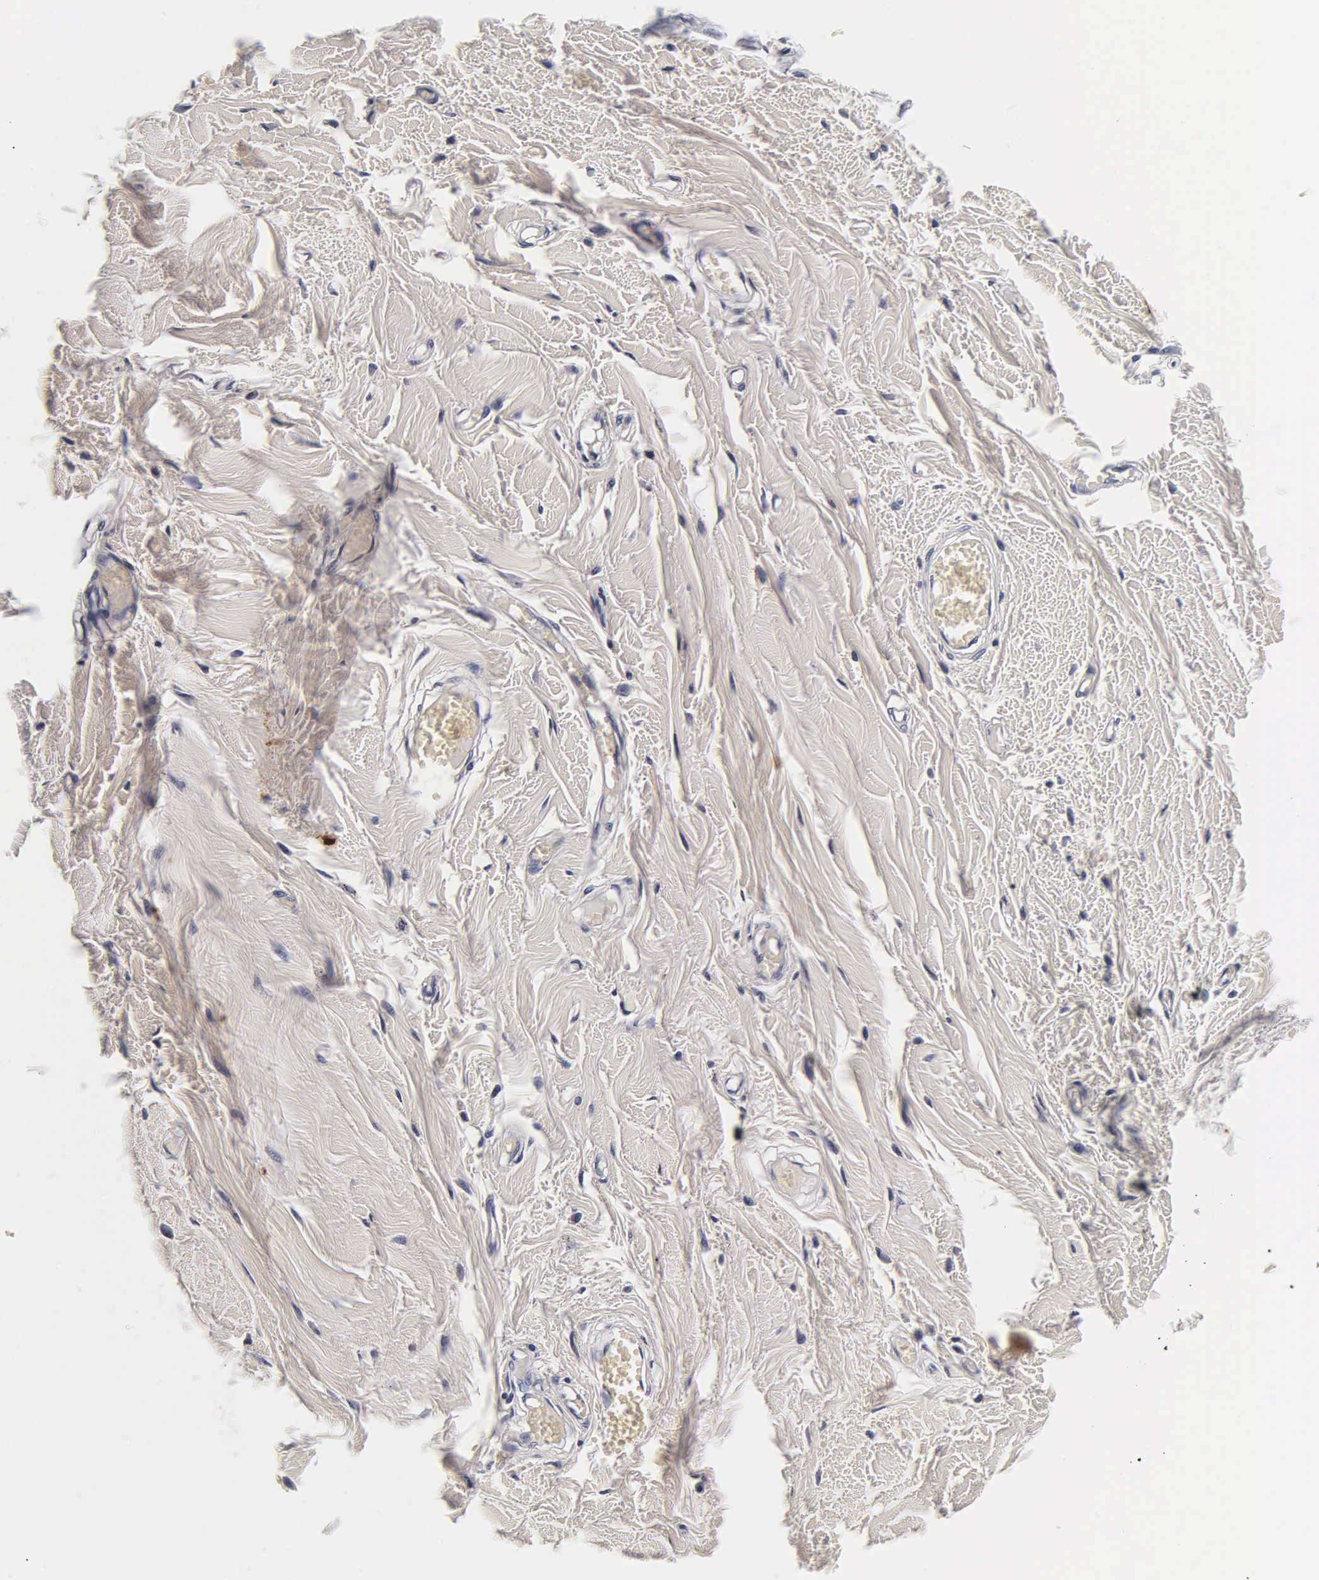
{"staining": {"intensity": "negative", "quantity": "none", "location": "none"}, "tissue": "adipose tissue", "cell_type": "Adipocytes", "image_type": "normal", "snomed": [{"axis": "morphology", "description": "Normal tissue, NOS"}, {"axis": "morphology", "description": "Sarcoma, NOS"}, {"axis": "topography", "description": "Skin"}, {"axis": "topography", "description": "Soft tissue"}], "caption": "DAB (3,3'-diaminobenzidine) immunohistochemical staining of unremarkable adipose tissue demonstrates no significant positivity in adipocytes. Nuclei are stained in blue.", "gene": "TG", "patient": {"sex": "female", "age": 51}}